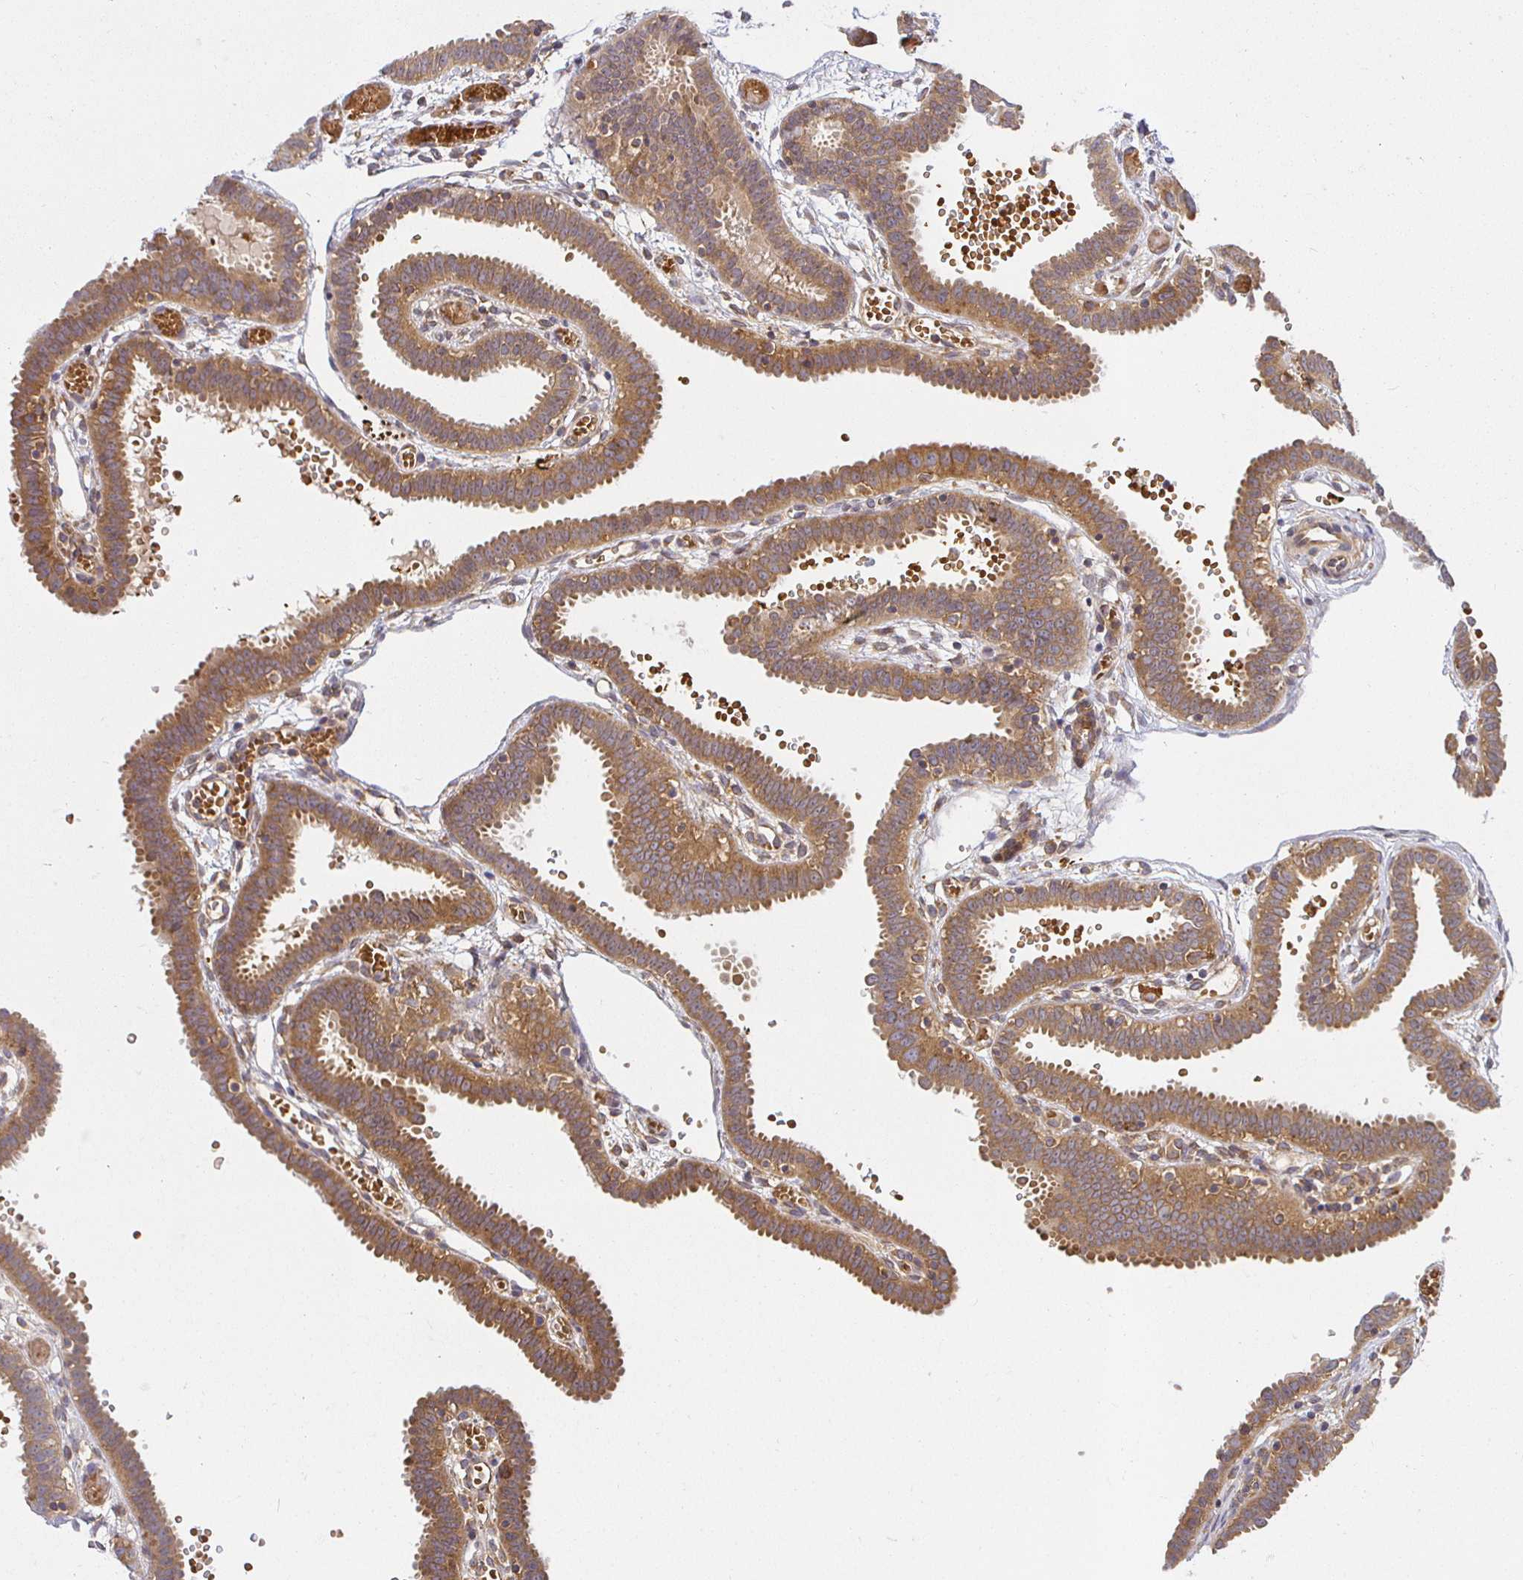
{"staining": {"intensity": "moderate", "quantity": ">75%", "location": "cytoplasmic/membranous"}, "tissue": "fallopian tube", "cell_type": "Glandular cells", "image_type": "normal", "snomed": [{"axis": "morphology", "description": "Normal tissue, NOS"}, {"axis": "topography", "description": "Fallopian tube"}], "caption": "Approximately >75% of glandular cells in unremarkable fallopian tube show moderate cytoplasmic/membranous protein expression as visualized by brown immunohistochemical staining.", "gene": "IRAK1", "patient": {"sex": "female", "age": 37}}